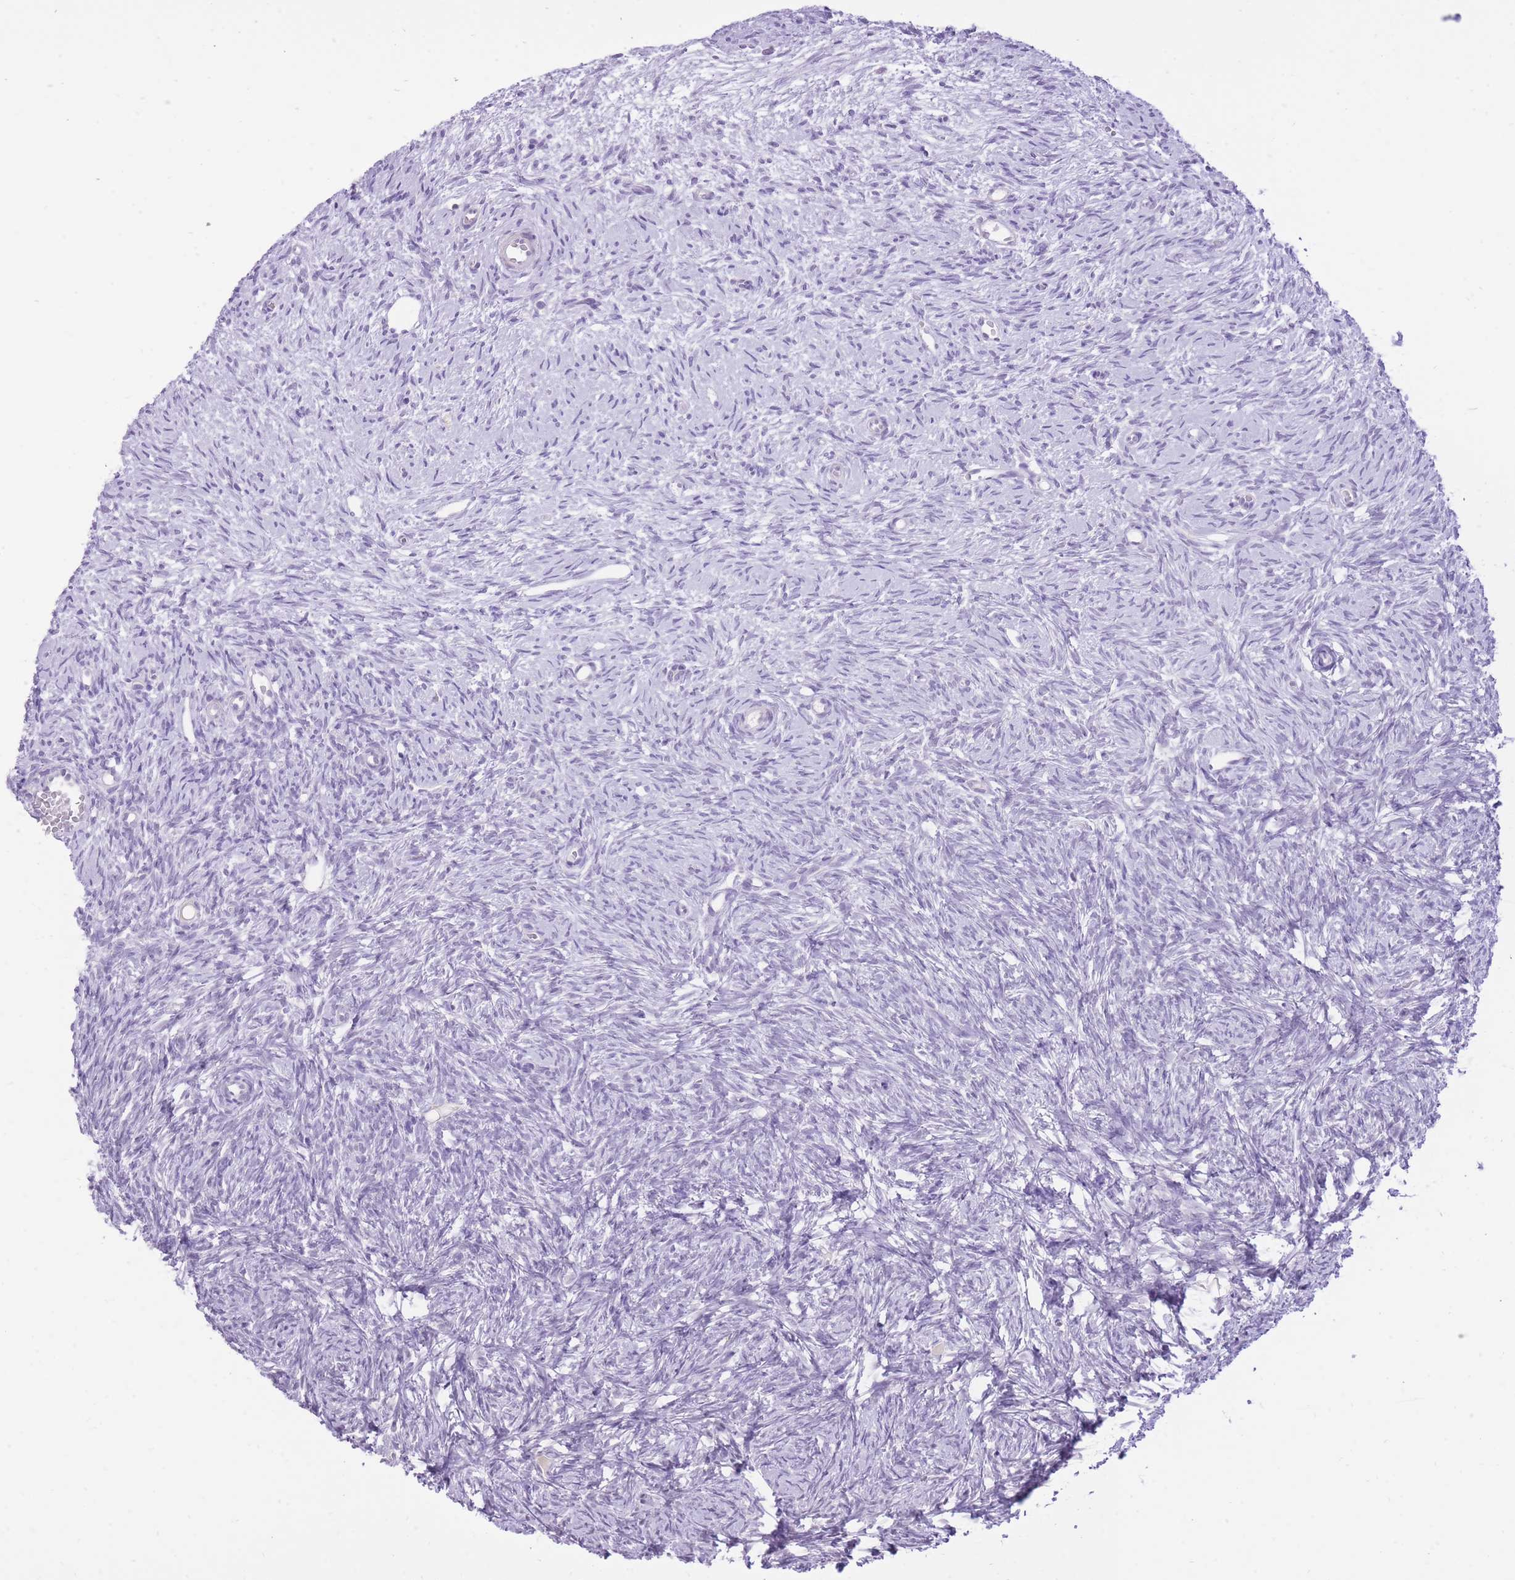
{"staining": {"intensity": "negative", "quantity": "none", "location": "none"}, "tissue": "ovary", "cell_type": "Follicle cells", "image_type": "normal", "snomed": [{"axis": "morphology", "description": "Normal tissue, NOS"}, {"axis": "topography", "description": "Ovary"}], "caption": "DAB immunohistochemical staining of unremarkable human ovary reveals no significant positivity in follicle cells. The staining is performed using DAB brown chromogen with nuclei counter-stained in using hematoxylin.", "gene": "DENND2D", "patient": {"sex": "female", "age": 51}}